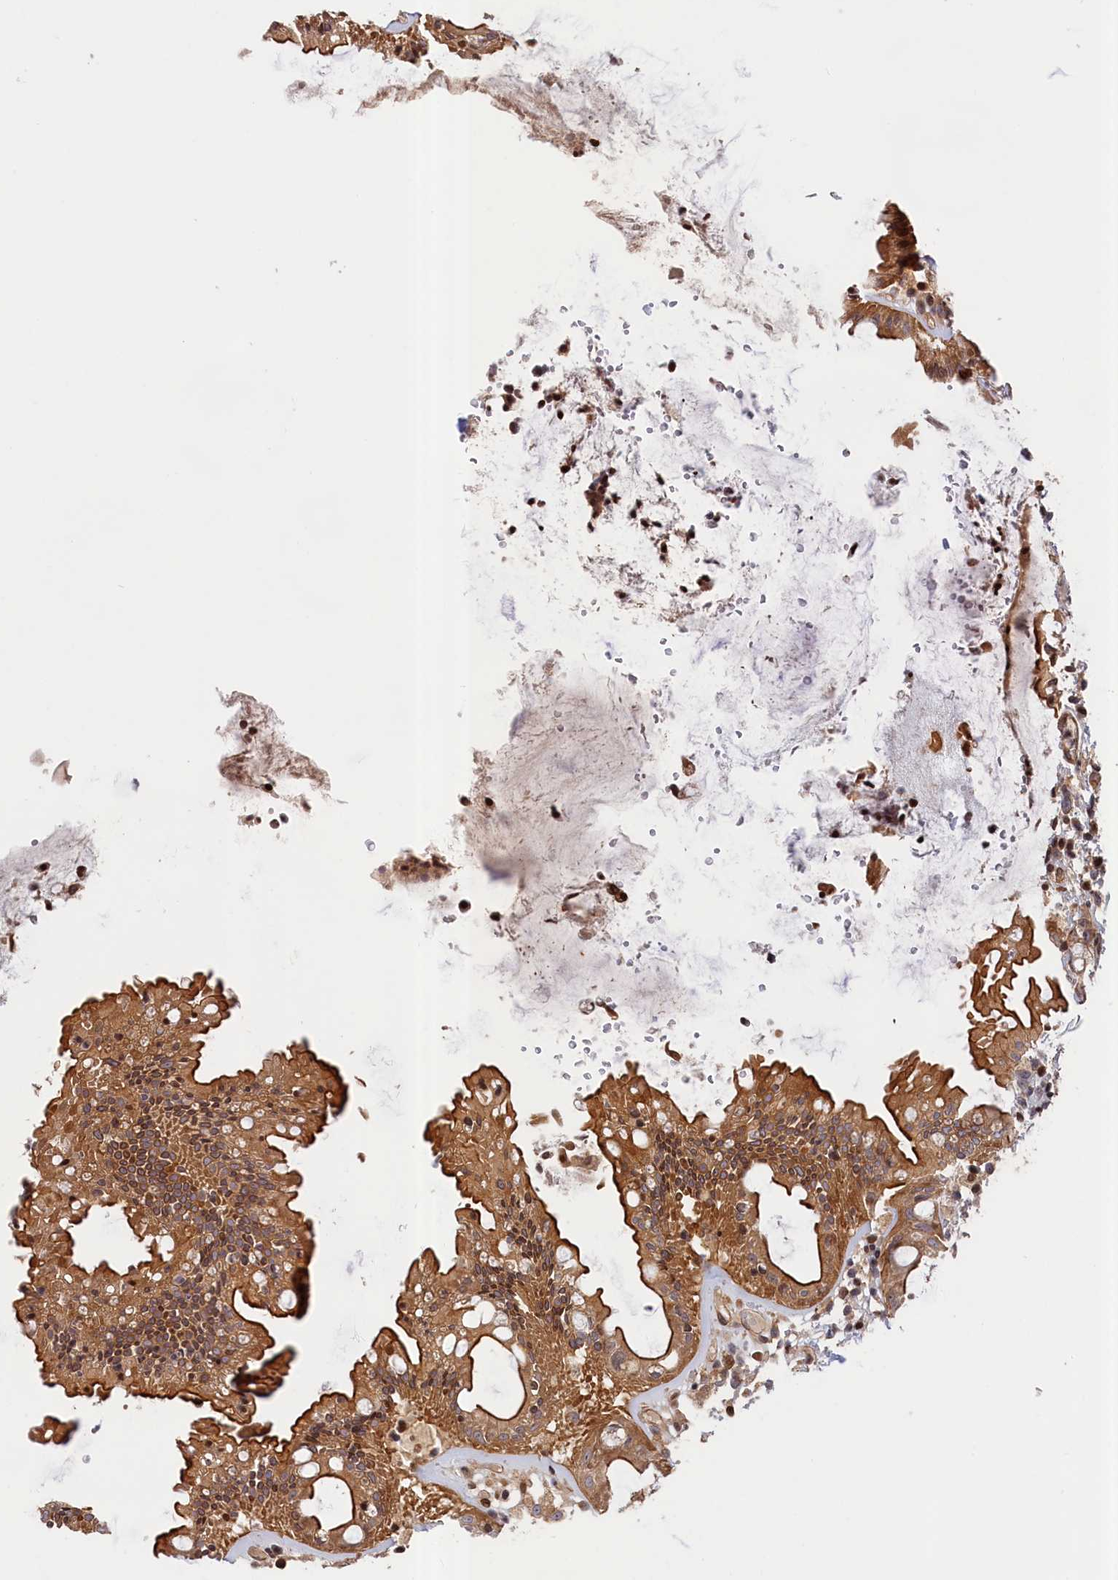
{"staining": {"intensity": "moderate", "quantity": ">75%", "location": "cytoplasmic/membranous,nuclear"}, "tissue": "rectum", "cell_type": "Glandular cells", "image_type": "normal", "snomed": [{"axis": "morphology", "description": "Normal tissue, NOS"}, {"axis": "topography", "description": "Rectum"}], "caption": "A micrograph of rectum stained for a protein shows moderate cytoplasmic/membranous,nuclear brown staining in glandular cells. The staining was performed using DAB, with brown indicating positive protein expression. Nuclei are stained blue with hematoxylin.", "gene": "CEP44", "patient": {"sex": "female", "age": 57}}